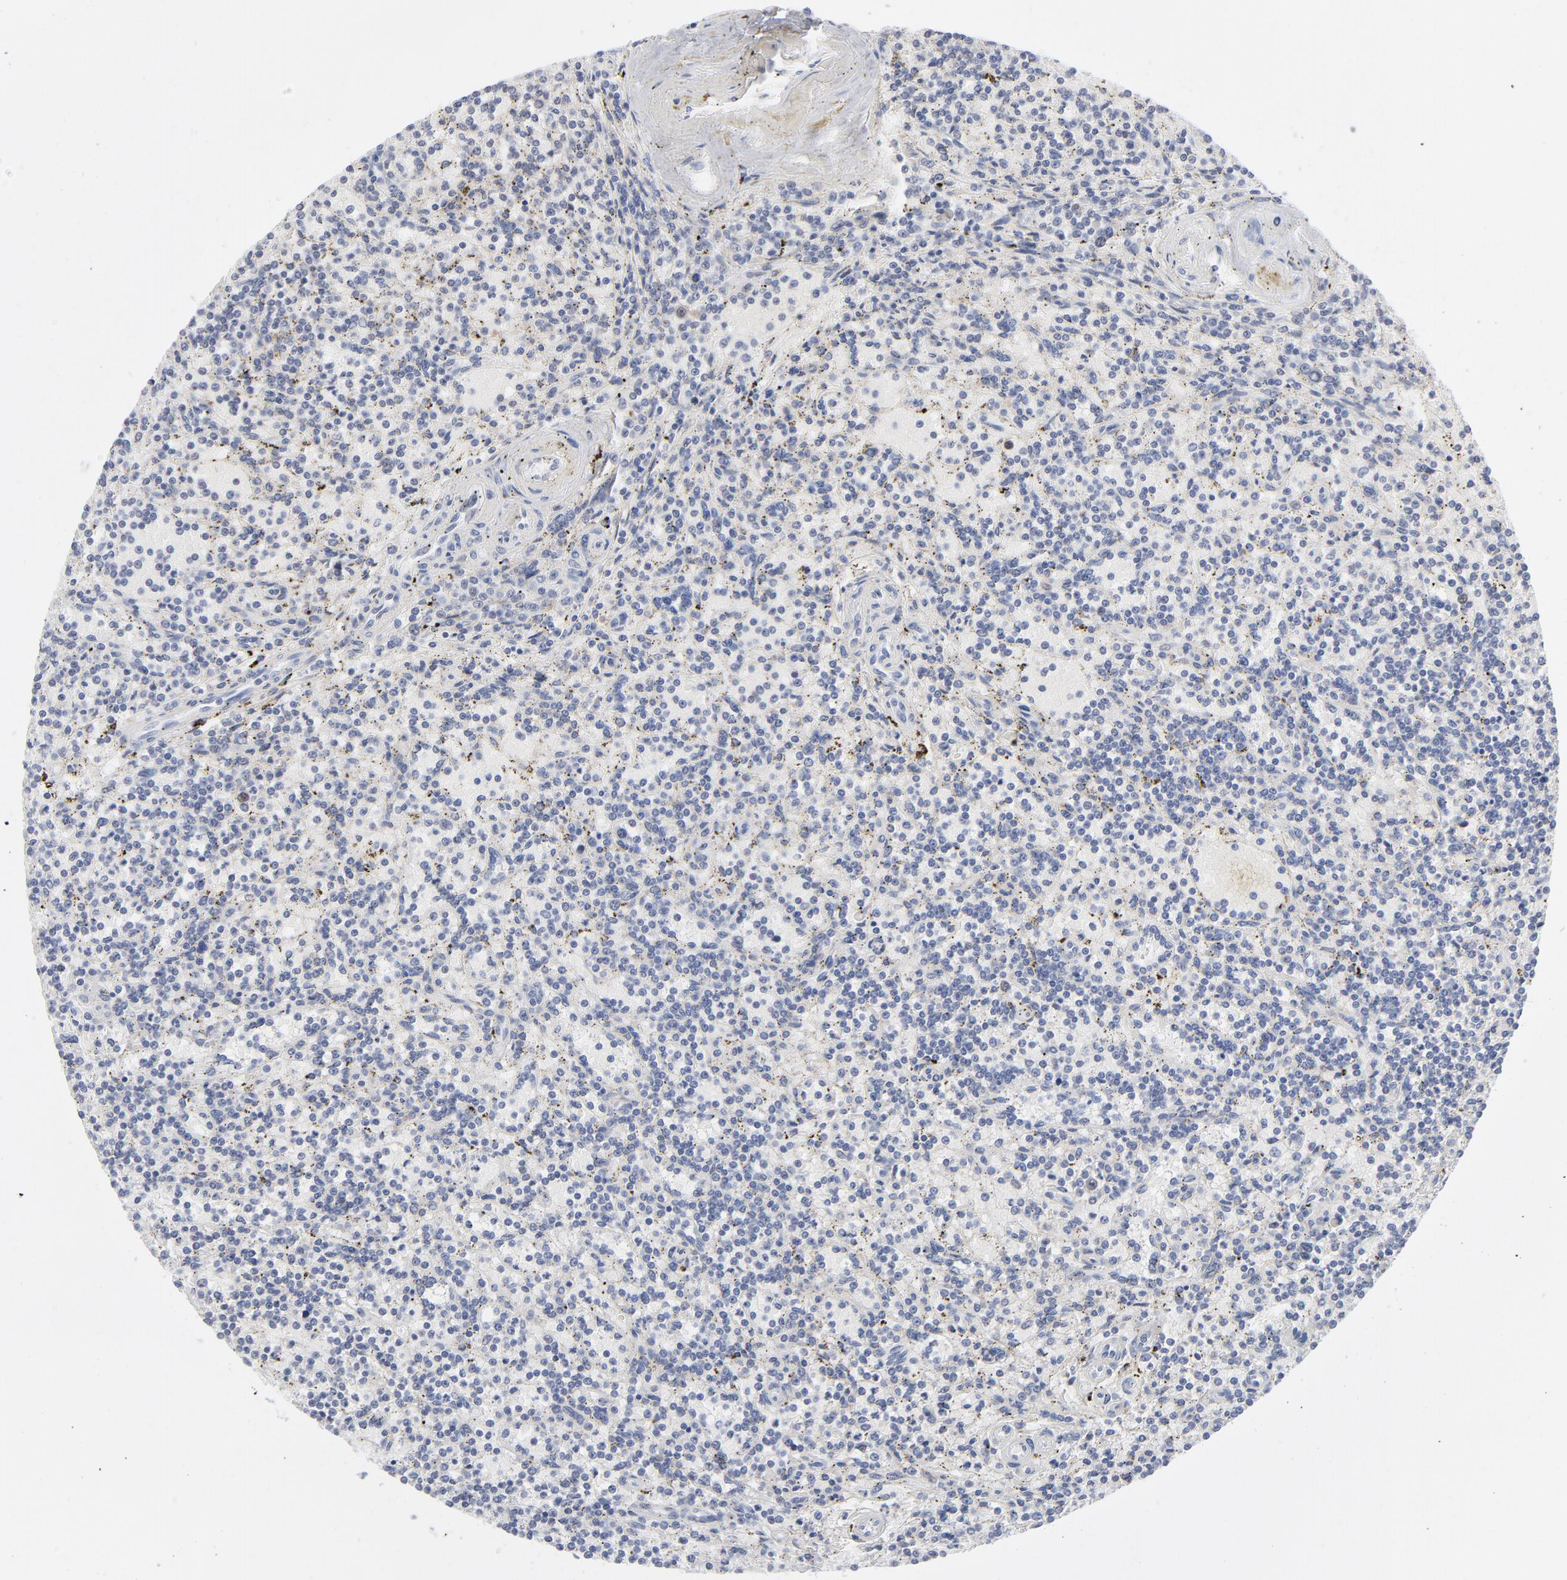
{"staining": {"intensity": "negative", "quantity": "none", "location": "none"}, "tissue": "lymphoma", "cell_type": "Tumor cells", "image_type": "cancer", "snomed": [{"axis": "morphology", "description": "Malignant lymphoma, non-Hodgkin's type, Low grade"}, {"axis": "topography", "description": "Spleen"}], "caption": "IHC micrograph of human lymphoma stained for a protein (brown), which shows no expression in tumor cells.", "gene": "AURKA", "patient": {"sex": "male", "age": 73}}